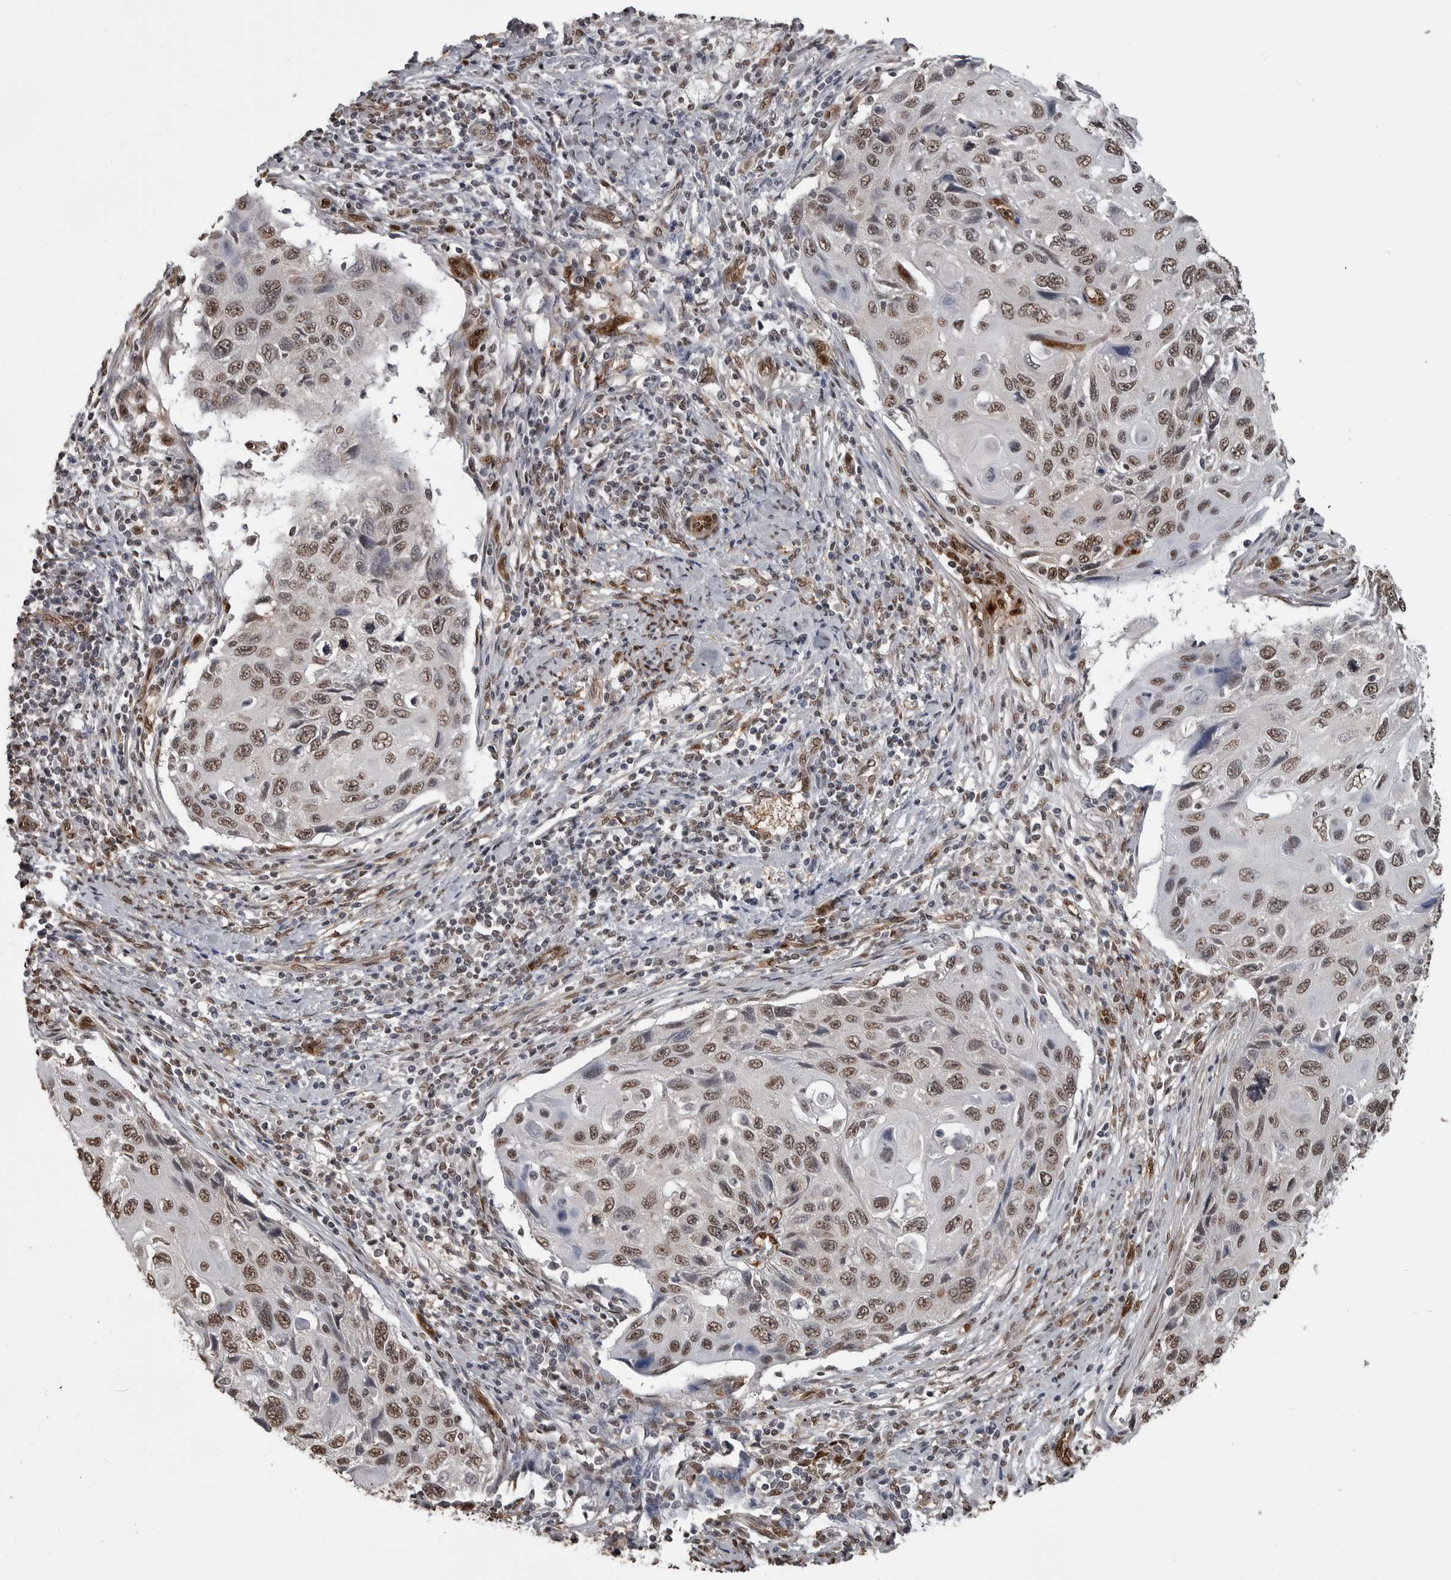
{"staining": {"intensity": "weak", "quantity": ">75%", "location": "nuclear"}, "tissue": "cervical cancer", "cell_type": "Tumor cells", "image_type": "cancer", "snomed": [{"axis": "morphology", "description": "Squamous cell carcinoma, NOS"}, {"axis": "topography", "description": "Cervix"}], "caption": "This is an image of immunohistochemistry (IHC) staining of cervical squamous cell carcinoma, which shows weak positivity in the nuclear of tumor cells.", "gene": "SMAD2", "patient": {"sex": "female", "age": 70}}